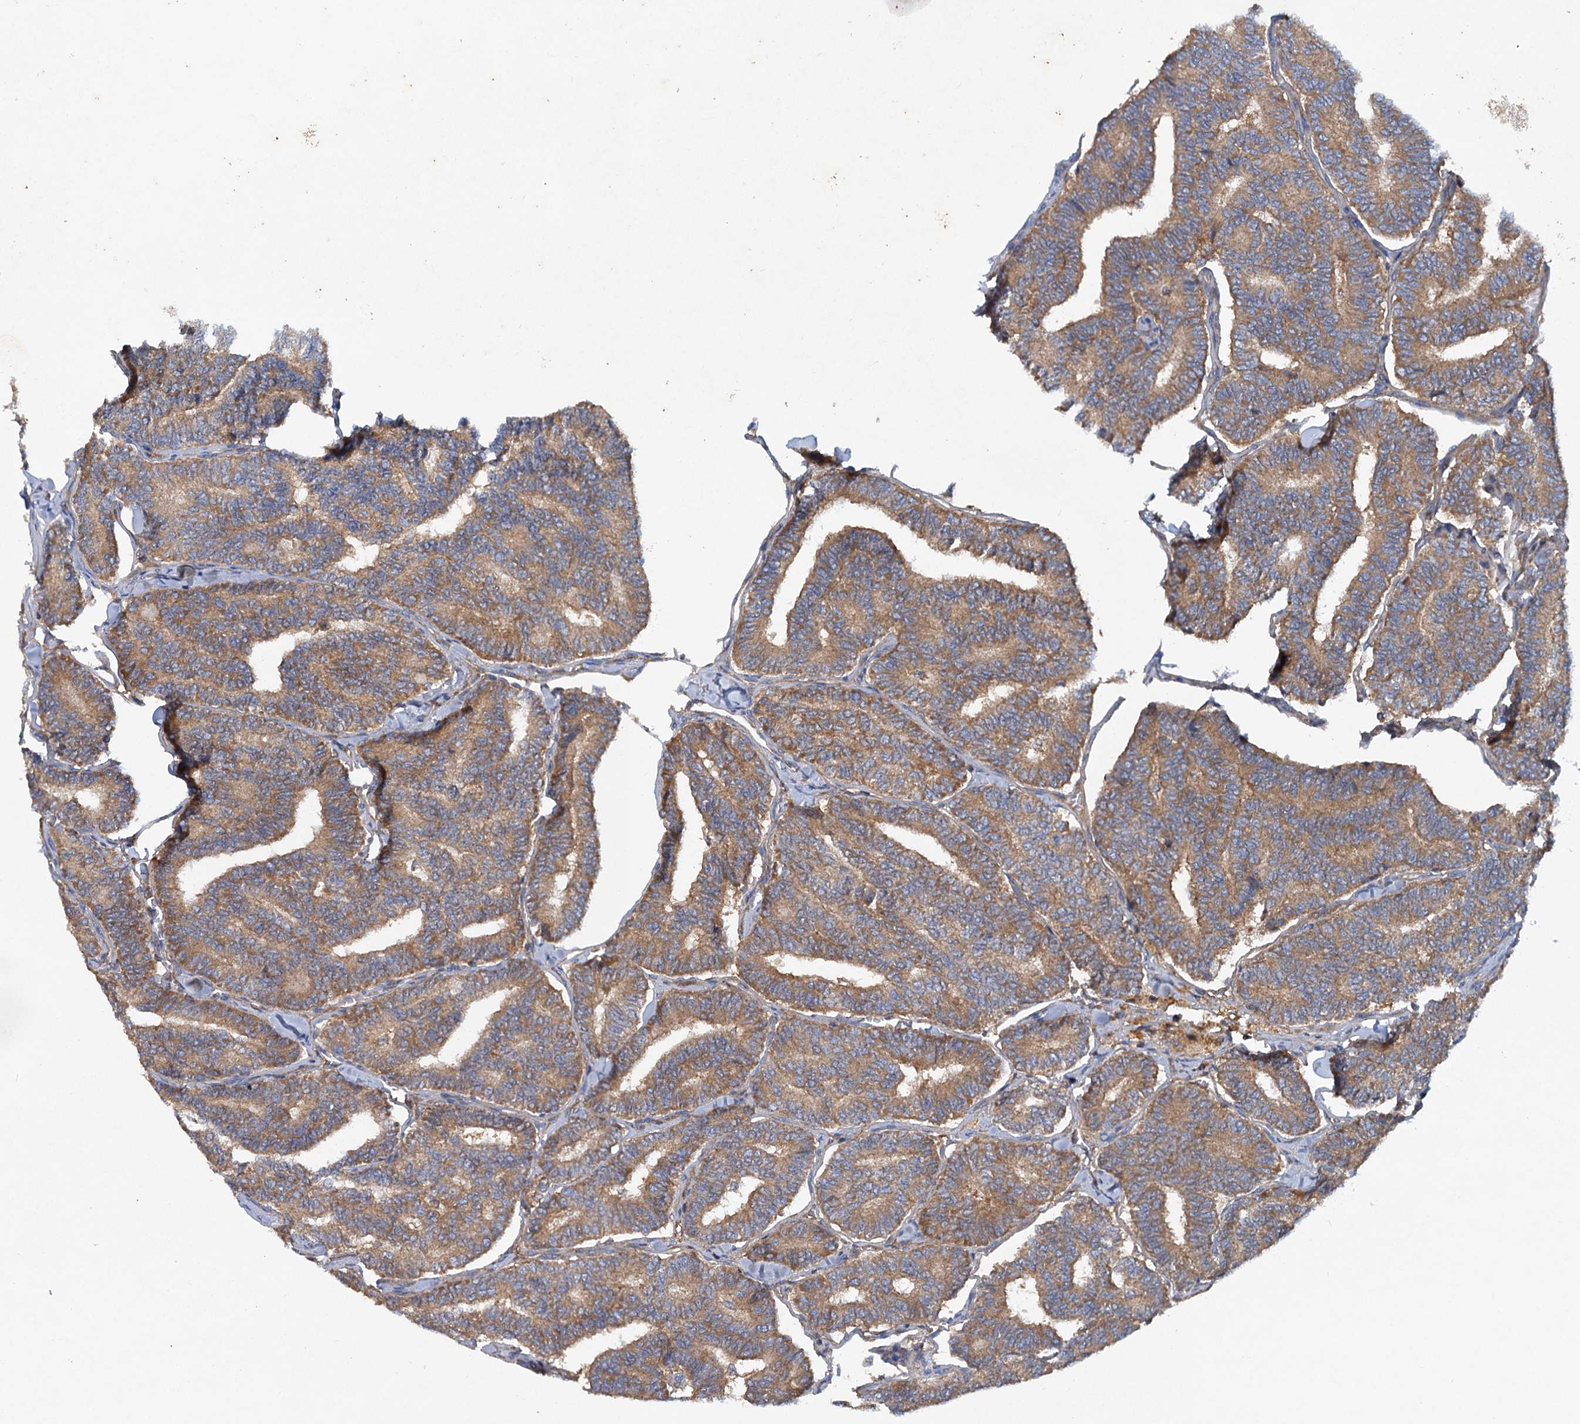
{"staining": {"intensity": "moderate", "quantity": ">75%", "location": "cytoplasmic/membranous"}, "tissue": "thyroid cancer", "cell_type": "Tumor cells", "image_type": "cancer", "snomed": [{"axis": "morphology", "description": "Papillary adenocarcinoma, NOS"}, {"axis": "topography", "description": "Thyroid gland"}], "caption": "Moderate cytoplasmic/membranous expression for a protein is present in about >75% of tumor cells of thyroid papillary adenocarcinoma using immunohistochemistry.", "gene": "ALKBH7", "patient": {"sex": "female", "age": 35}}